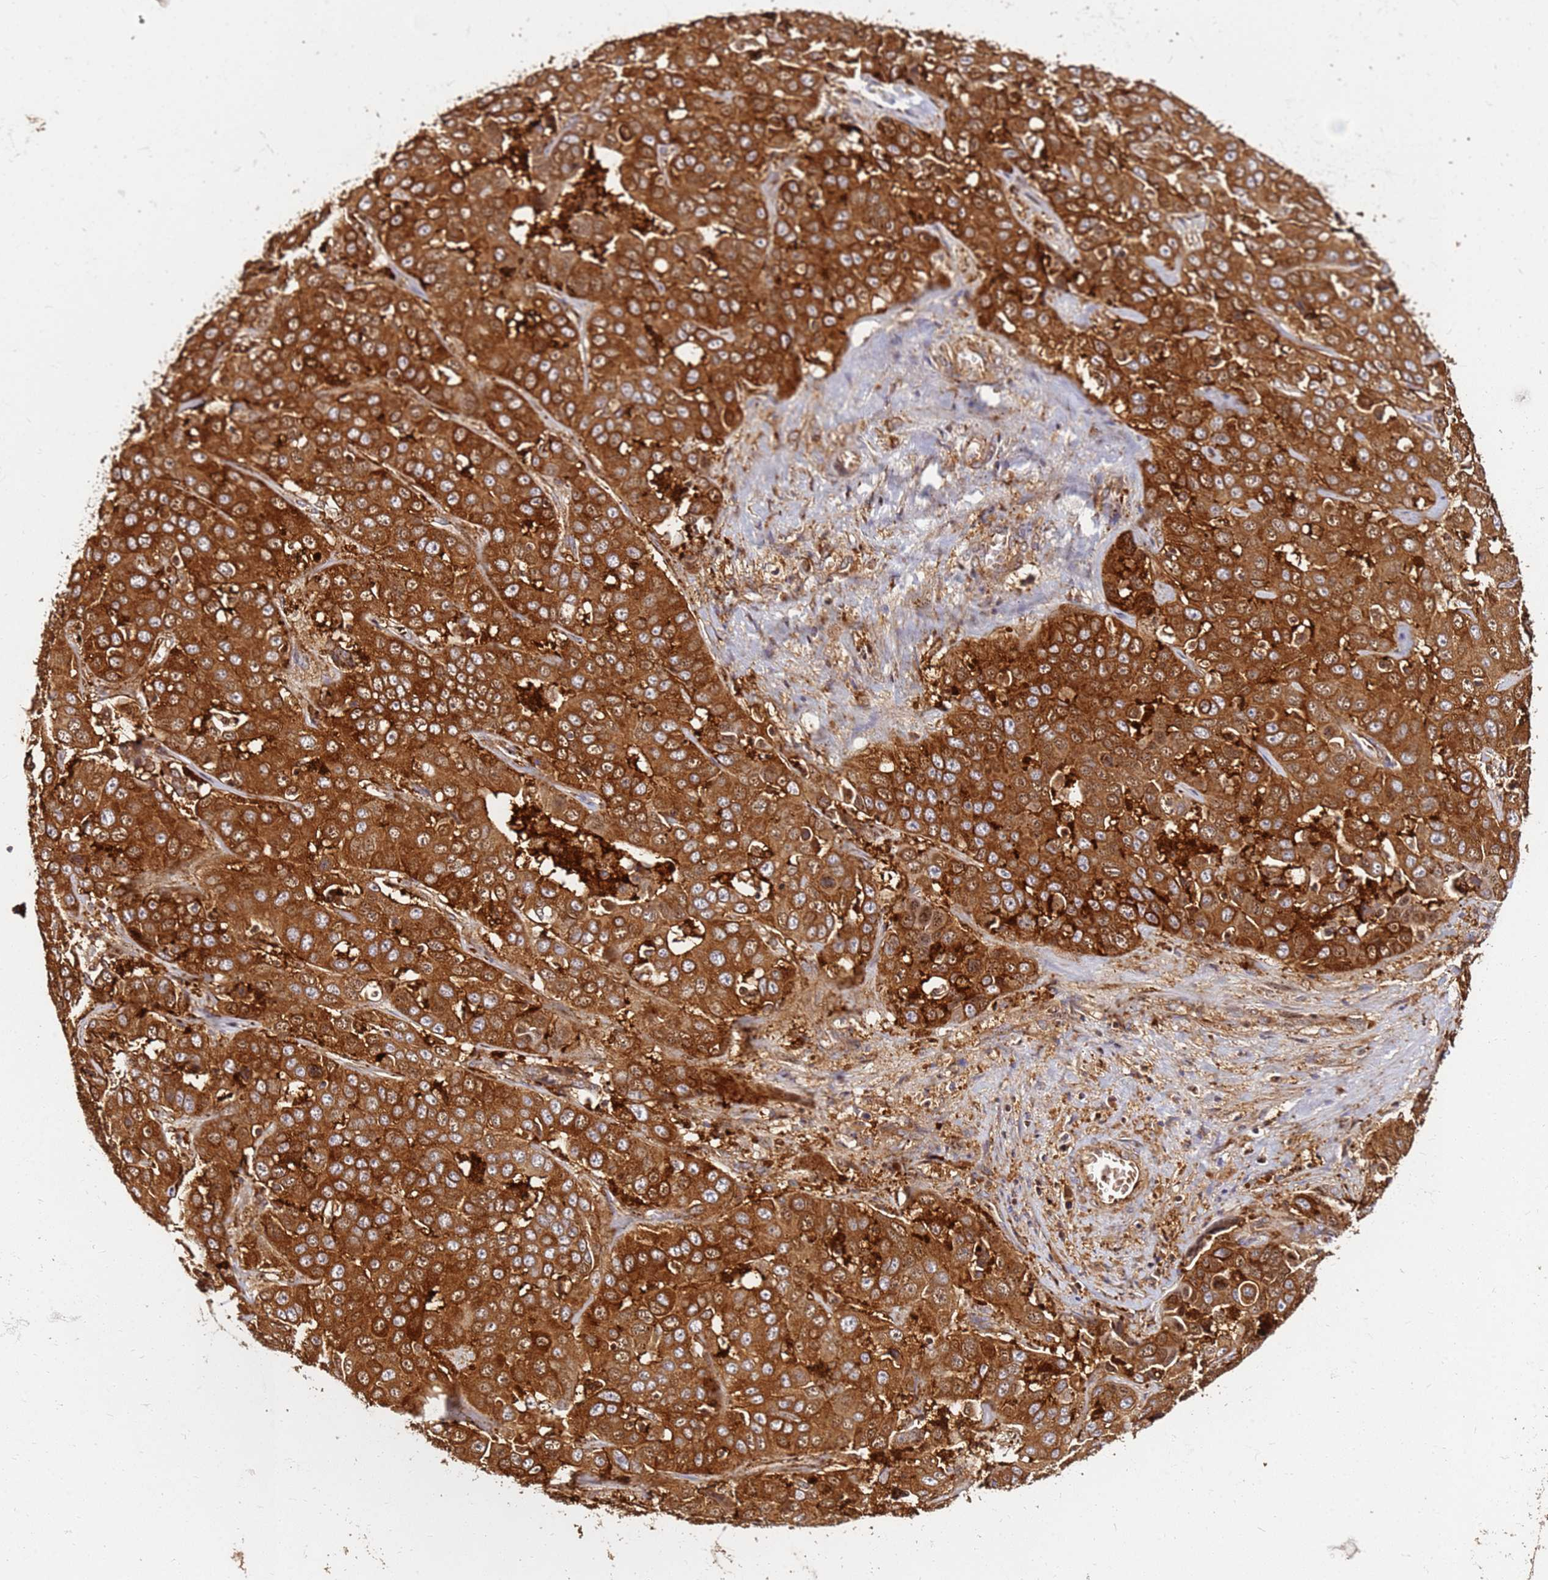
{"staining": {"intensity": "strong", "quantity": ">75%", "location": "cytoplasmic/membranous"}, "tissue": "liver cancer", "cell_type": "Tumor cells", "image_type": "cancer", "snomed": [{"axis": "morphology", "description": "Cholangiocarcinoma"}, {"axis": "topography", "description": "Liver"}], "caption": "Immunohistochemistry (IHC) (DAB) staining of human liver cancer (cholangiocarcinoma) shows strong cytoplasmic/membranous protein positivity in approximately >75% of tumor cells. The protein is shown in brown color, while the nuclei are stained blue.", "gene": "DVL3", "patient": {"sex": "female", "age": 52}}